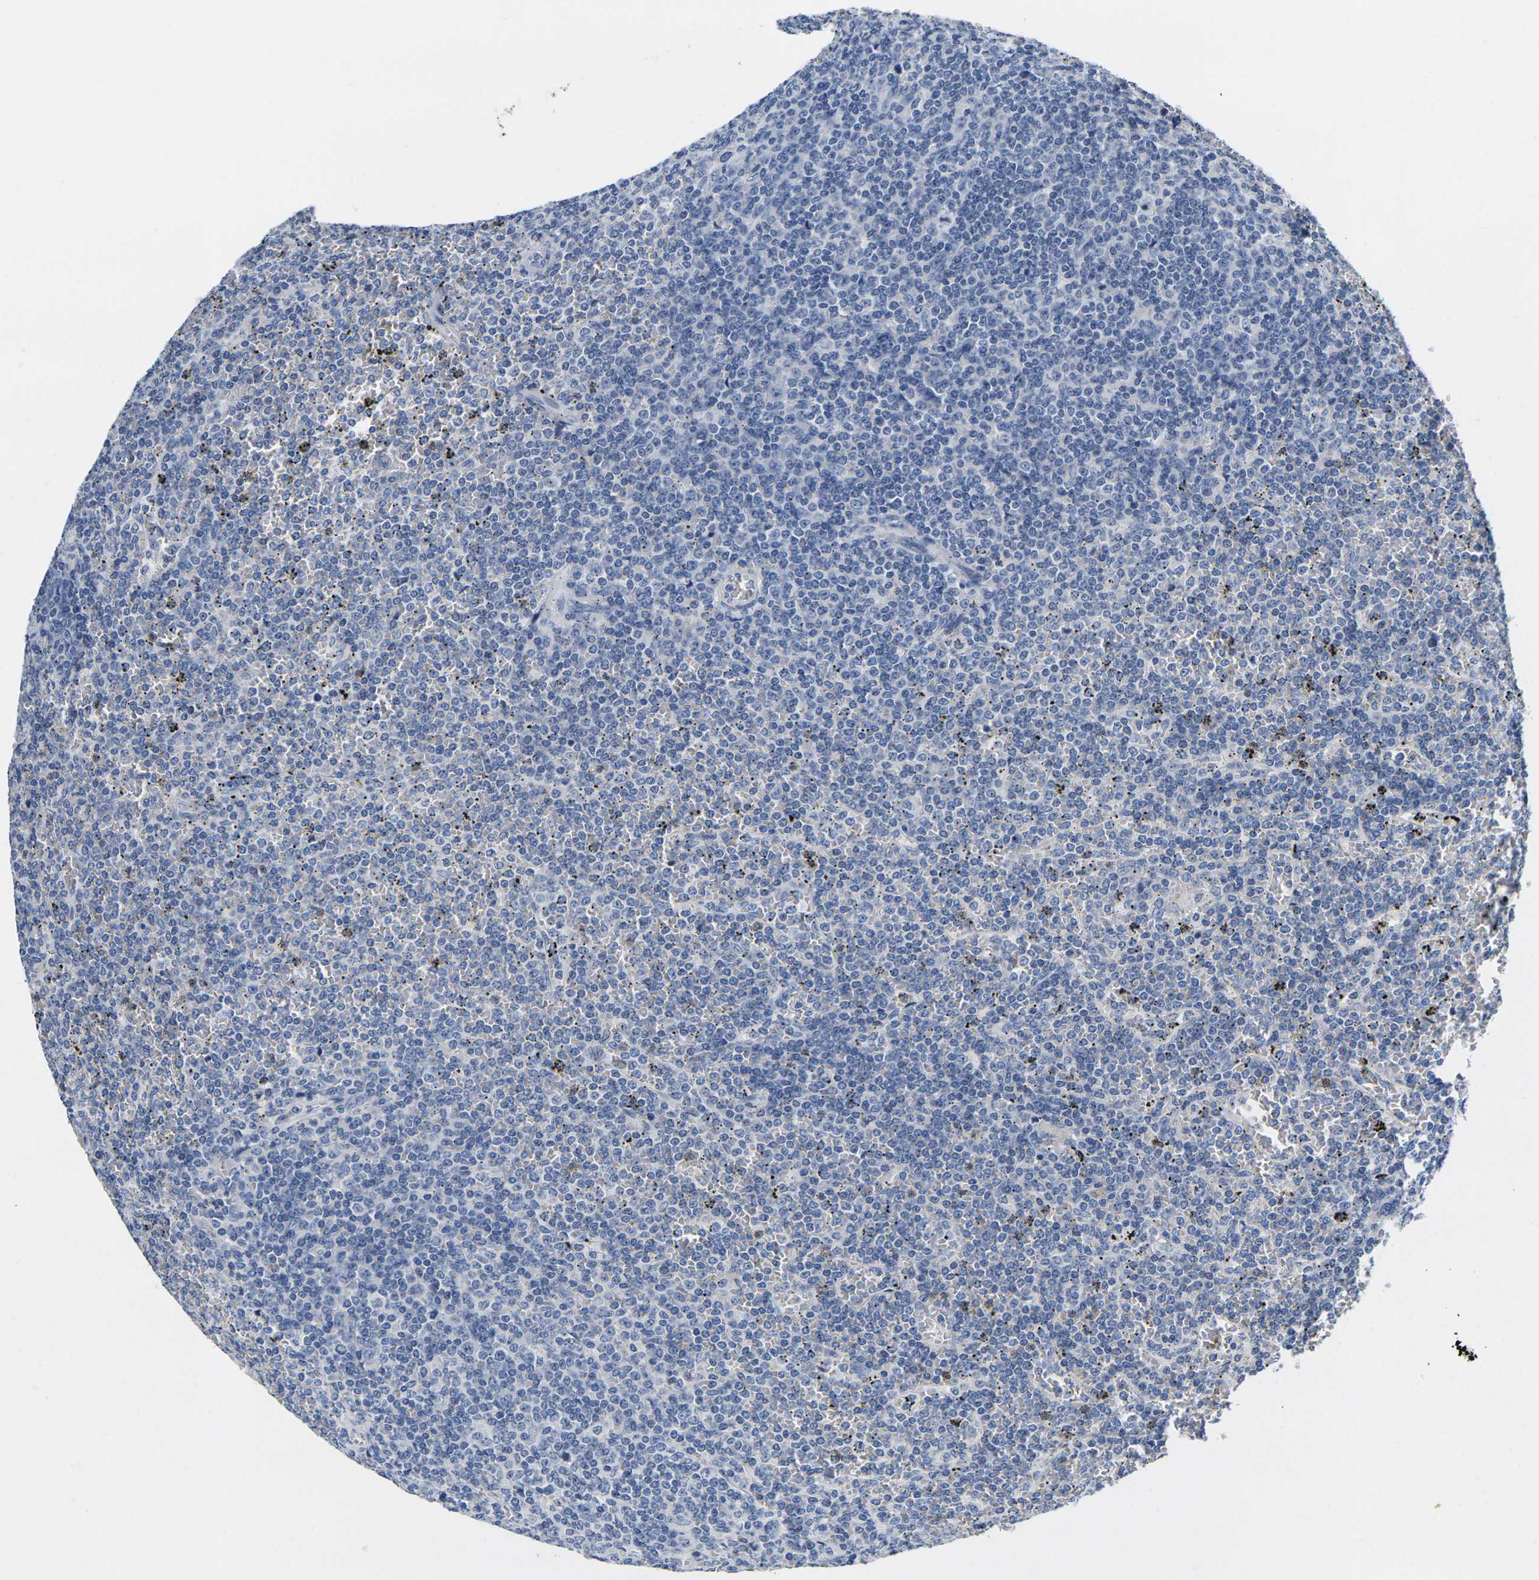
{"staining": {"intensity": "moderate", "quantity": "<25%", "location": "cytoplasmic/membranous"}, "tissue": "lymphoma", "cell_type": "Tumor cells", "image_type": "cancer", "snomed": [{"axis": "morphology", "description": "Malignant lymphoma, non-Hodgkin's type, Low grade"}, {"axis": "topography", "description": "Spleen"}], "caption": "Immunohistochemical staining of malignant lymphoma, non-Hodgkin's type (low-grade) demonstrates moderate cytoplasmic/membranous protein staining in about <25% of tumor cells.", "gene": "NOCT", "patient": {"sex": "female", "age": 19}}